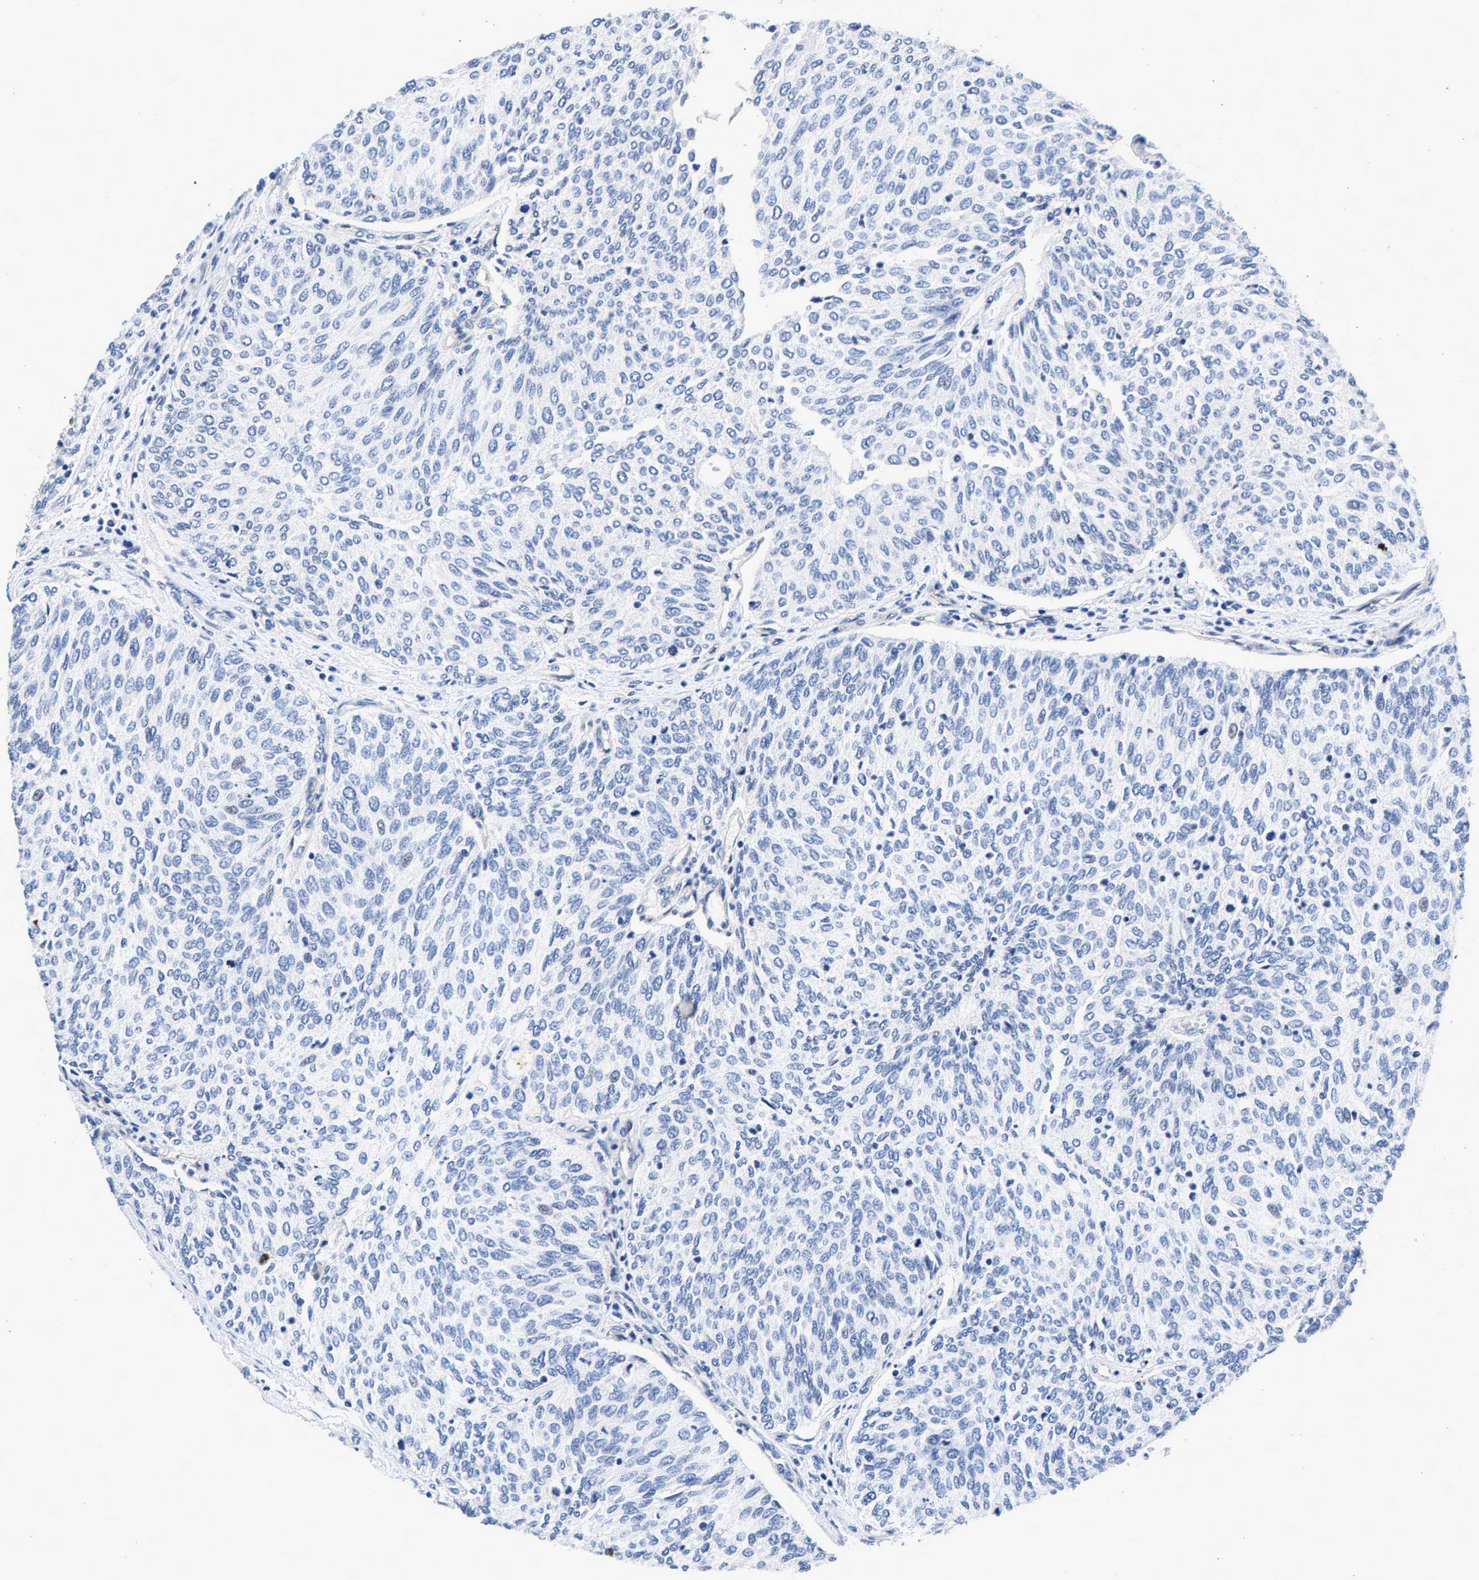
{"staining": {"intensity": "negative", "quantity": "none", "location": "none"}, "tissue": "urothelial cancer", "cell_type": "Tumor cells", "image_type": "cancer", "snomed": [{"axis": "morphology", "description": "Urothelial carcinoma, Low grade"}, {"axis": "topography", "description": "Urinary bladder"}], "caption": "High magnification brightfield microscopy of low-grade urothelial carcinoma stained with DAB (3,3'-diaminobenzidine) (brown) and counterstained with hematoxylin (blue): tumor cells show no significant expression.", "gene": "P2RY4", "patient": {"sex": "female", "age": 79}}